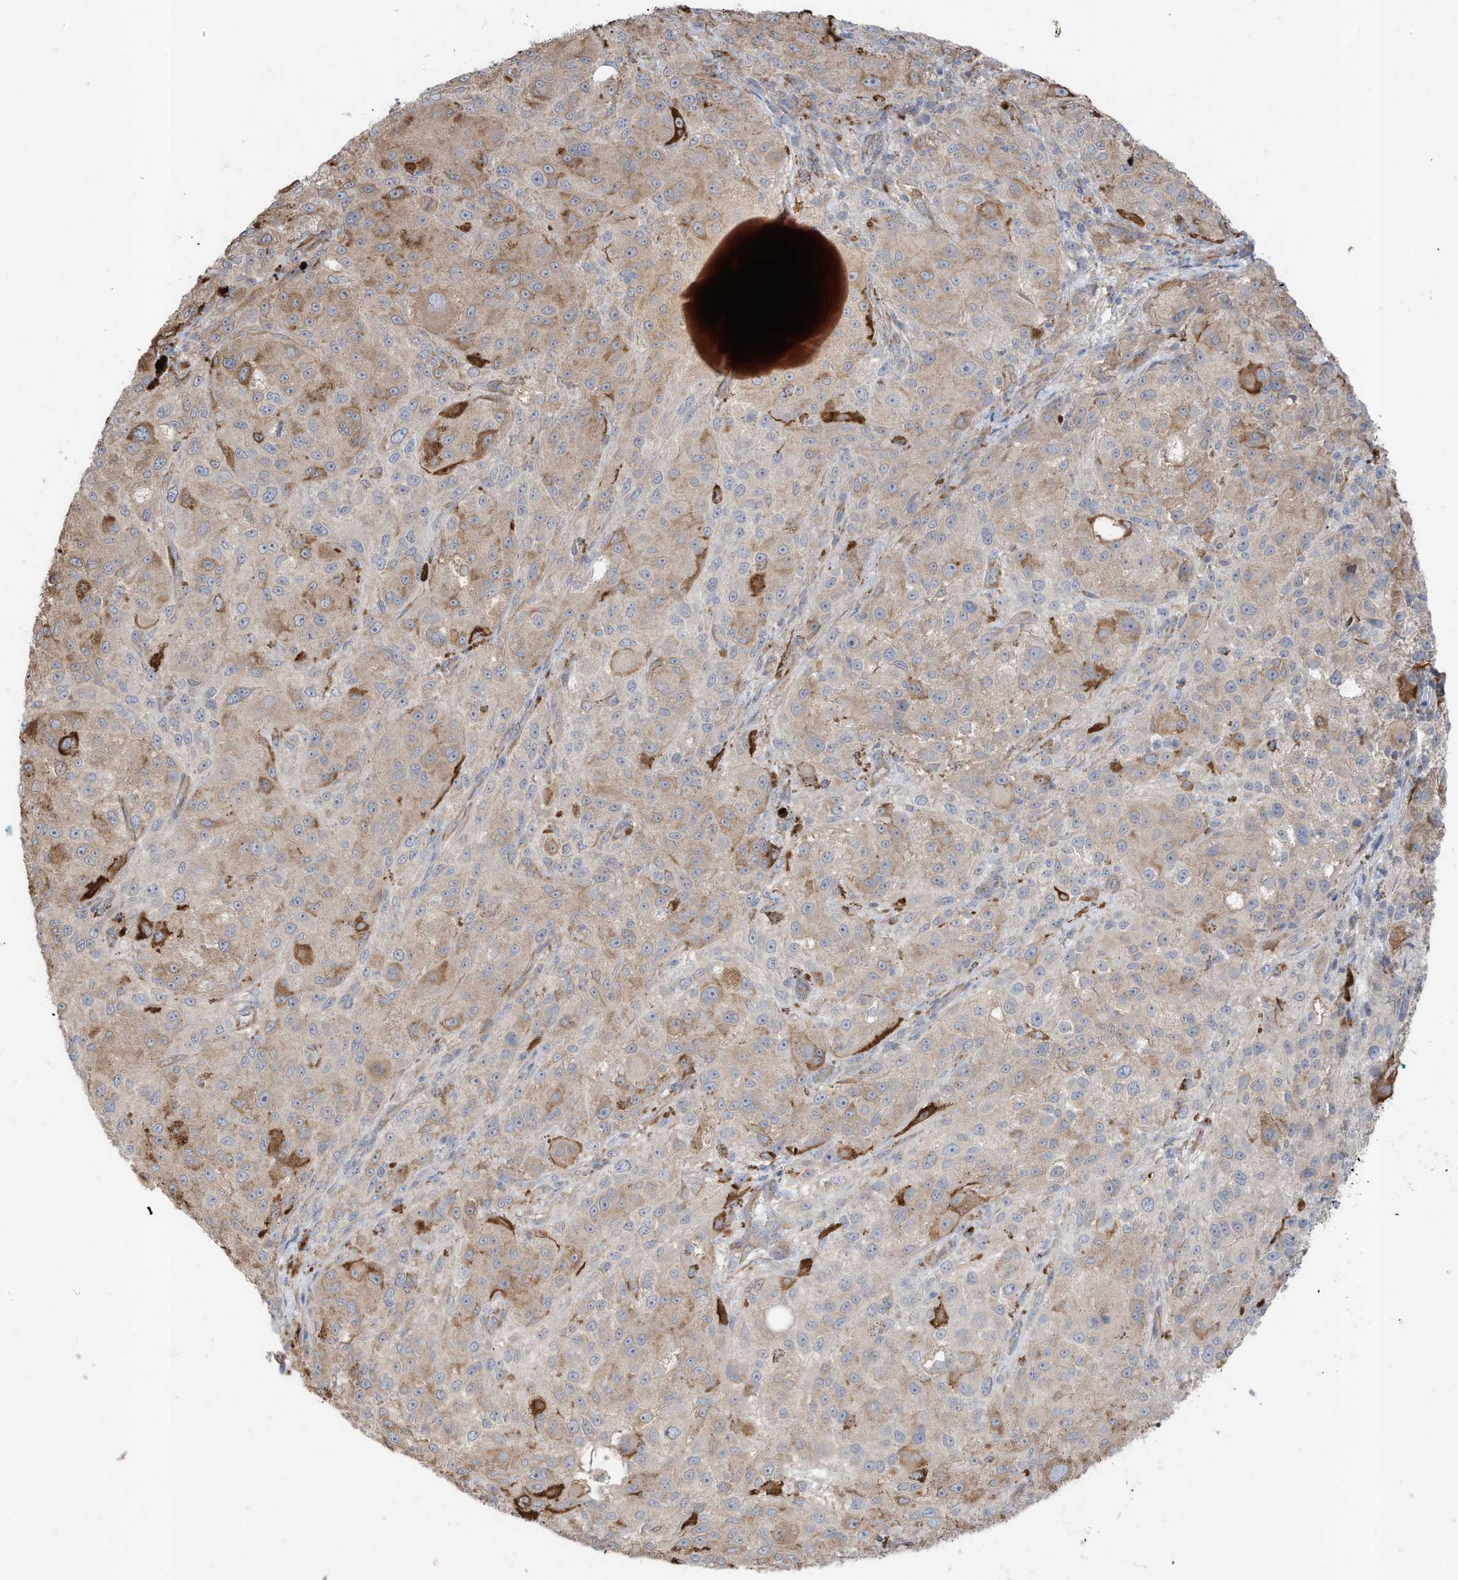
{"staining": {"intensity": "moderate", "quantity": "<25%", "location": "cytoplasmic/membranous"}, "tissue": "melanoma", "cell_type": "Tumor cells", "image_type": "cancer", "snomed": [{"axis": "morphology", "description": "Necrosis, NOS"}, {"axis": "morphology", "description": "Malignant melanoma, NOS"}, {"axis": "topography", "description": "Skin"}], "caption": "A brown stain highlights moderate cytoplasmic/membranous staining of a protein in melanoma tumor cells.", "gene": "SLC17A7", "patient": {"sex": "female", "age": 87}}